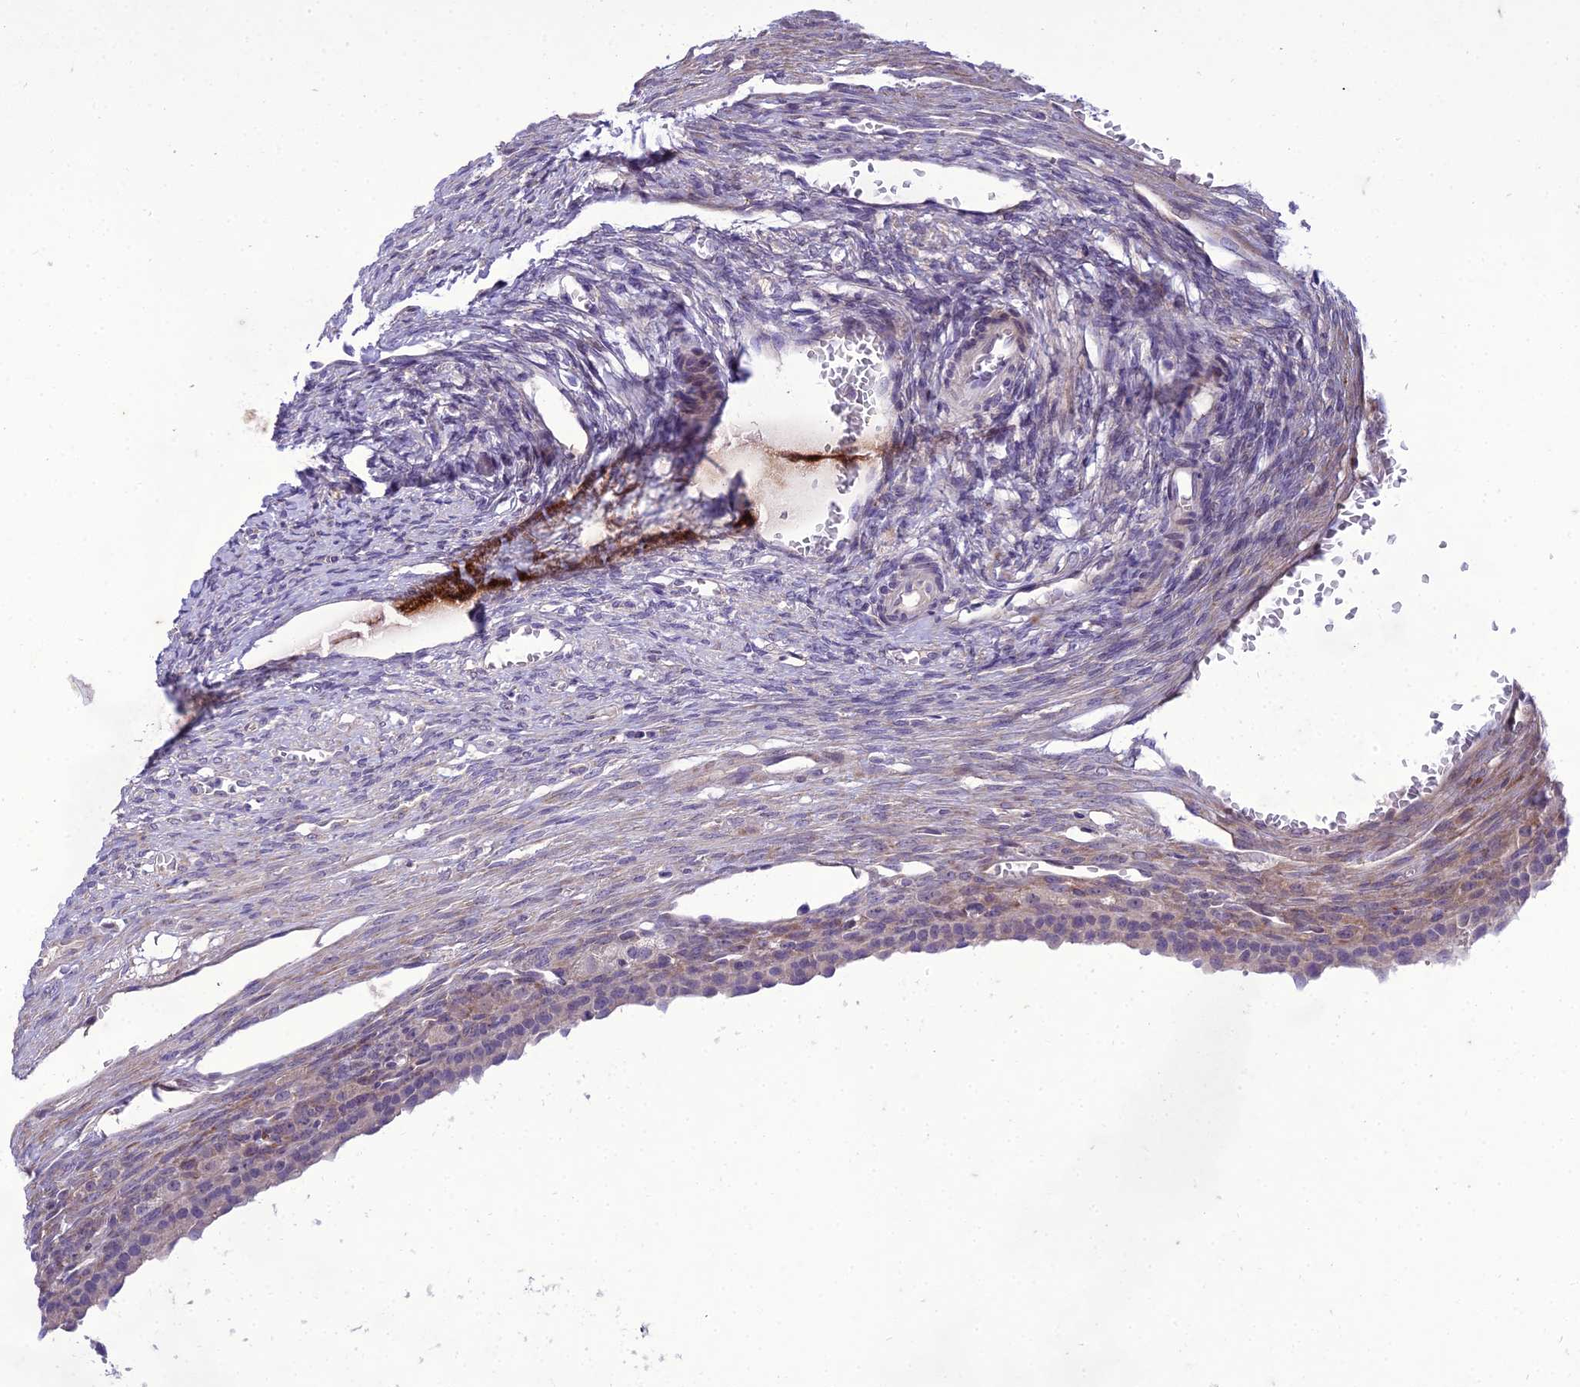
{"staining": {"intensity": "weak", "quantity": "25%-75%", "location": "cytoplasmic/membranous"}, "tissue": "ovary", "cell_type": "Follicle cells", "image_type": "normal", "snomed": [{"axis": "morphology", "description": "Normal tissue, NOS"}, {"axis": "topography", "description": "Ovary"}], "caption": "Immunohistochemistry of unremarkable human ovary shows low levels of weak cytoplasmic/membranous positivity in about 25%-75% of follicle cells.", "gene": "NEURL2", "patient": {"sex": "female", "age": 27}}